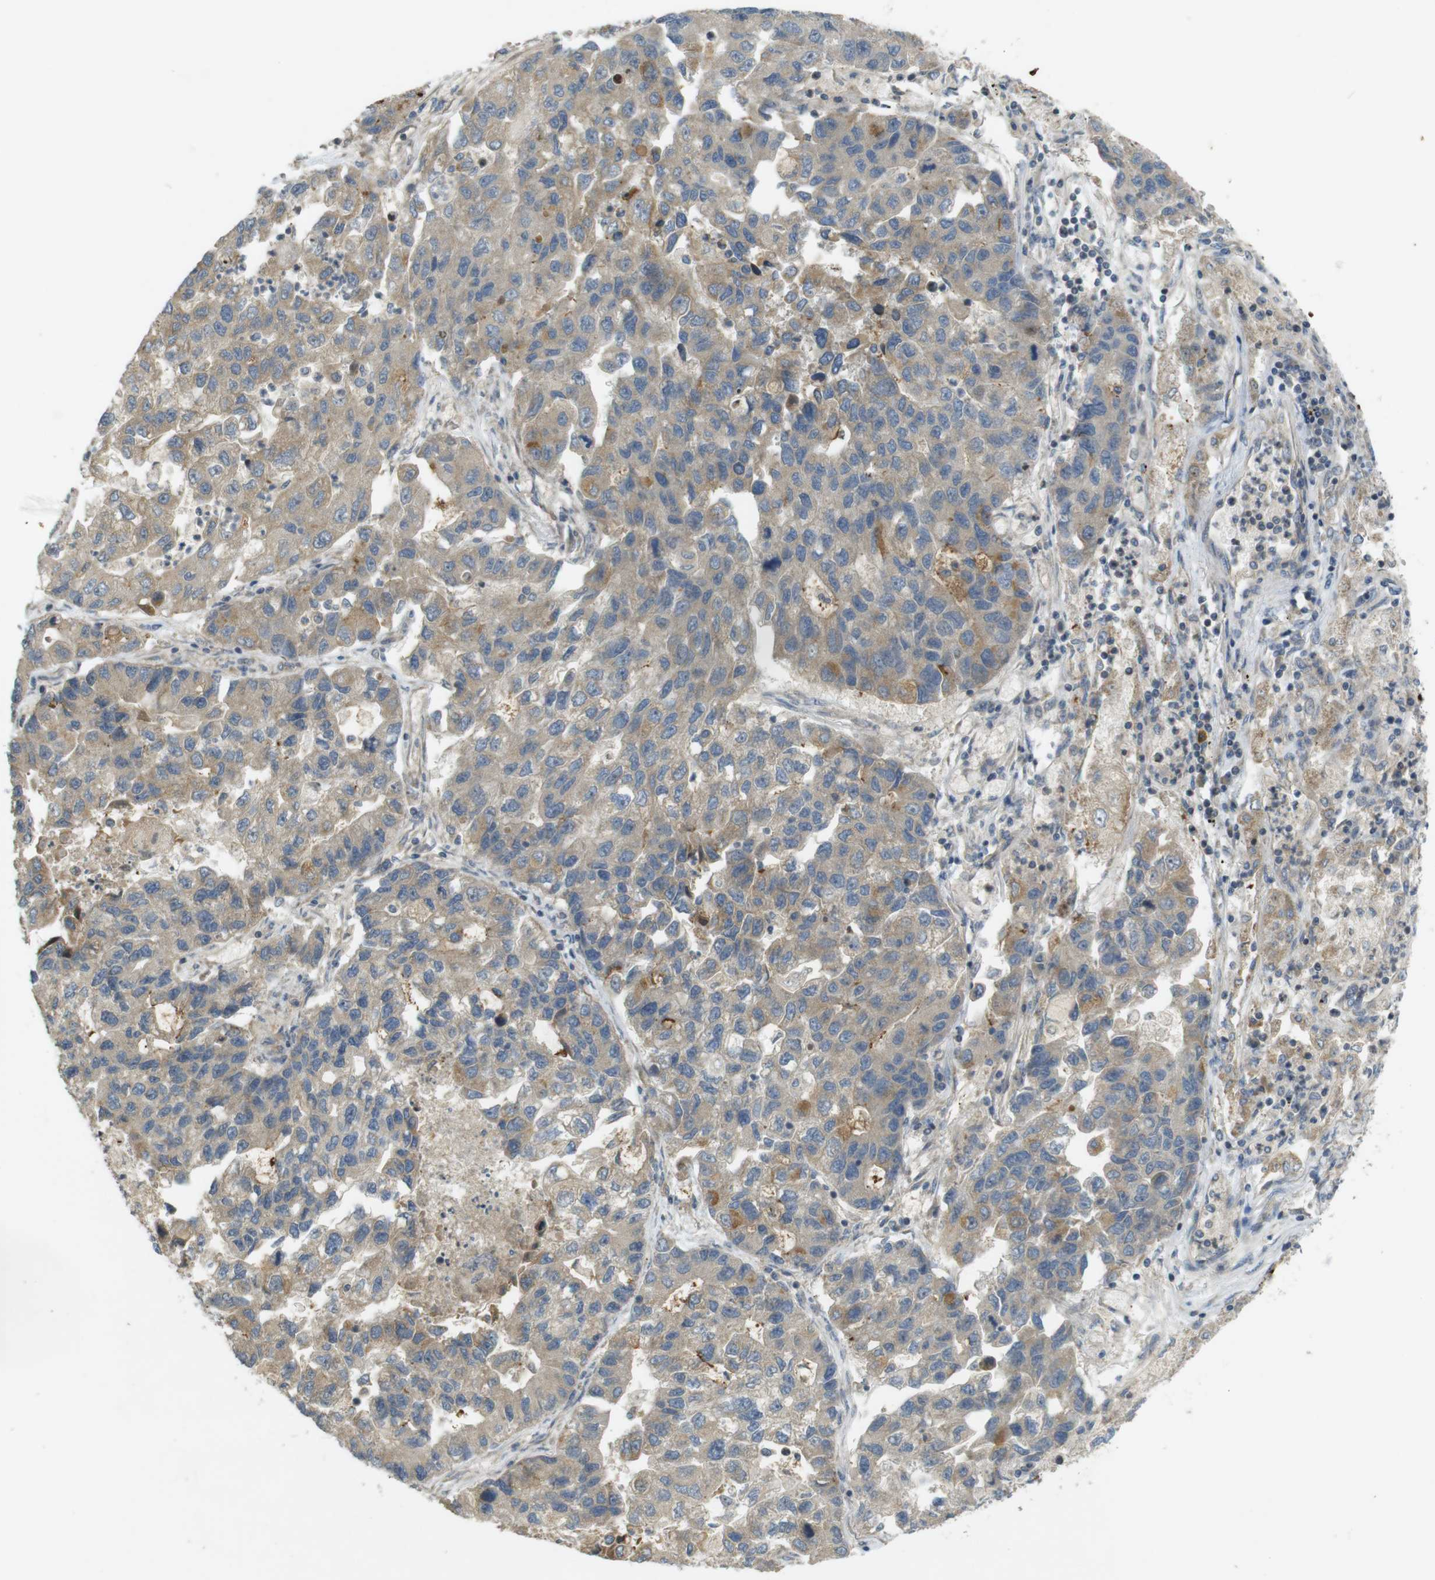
{"staining": {"intensity": "weak", "quantity": "25%-75%", "location": "cytoplasmic/membranous"}, "tissue": "lung cancer", "cell_type": "Tumor cells", "image_type": "cancer", "snomed": [{"axis": "morphology", "description": "Adenocarcinoma, NOS"}, {"axis": "topography", "description": "Lung"}], "caption": "The photomicrograph demonstrates immunohistochemical staining of adenocarcinoma (lung). There is weak cytoplasmic/membranous expression is seen in approximately 25%-75% of tumor cells. The protein is stained brown, and the nuclei are stained in blue (DAB (3,3'-diaminobenzidine) IHC with brightfield microscopy, high magnification).", "gene": "CLTC", "patient": {"sex": "female", "age": 51}}